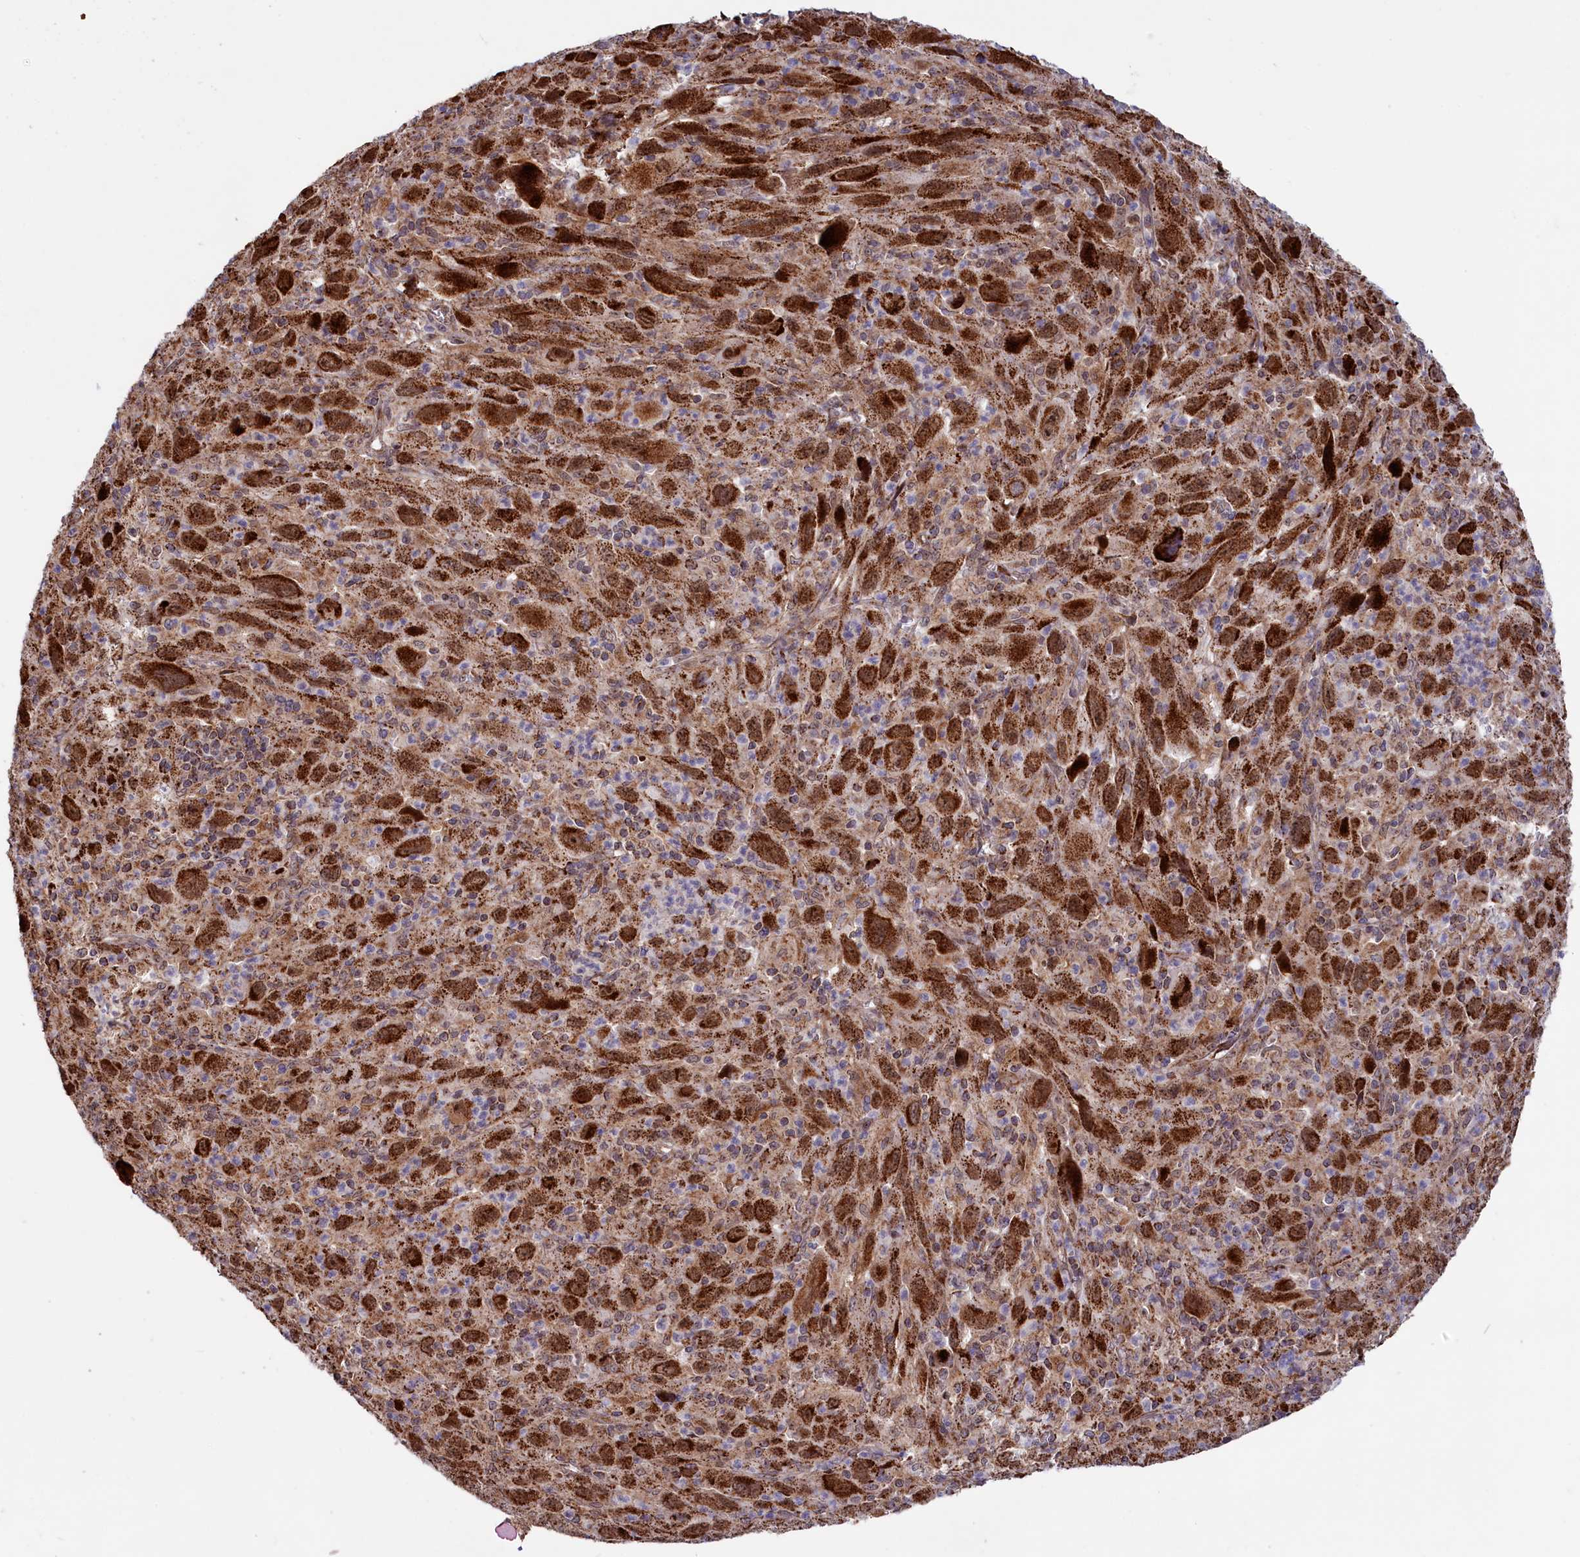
{"staining": {"intensity": "strong", "quantity": ">75%", "location": "cytoplasmic/membranous"}, "tissue": "melanoma", "cell_type": "Tumor cells", "image_type": "cancer", "snomed": [{"axis": "morphology", "description": "Malignant melanoma, Metastatic site"}, {"axis": "topography", "description": "Skin"}], "caption": "Malignant melanoma (metastatic site) stained with a brown dye shows strong cytoplasmic/membranous positive positivity in about >75% of tumor cells.", "gene": "DUS3L", "patient": {"sex": "female", "age": 56}}